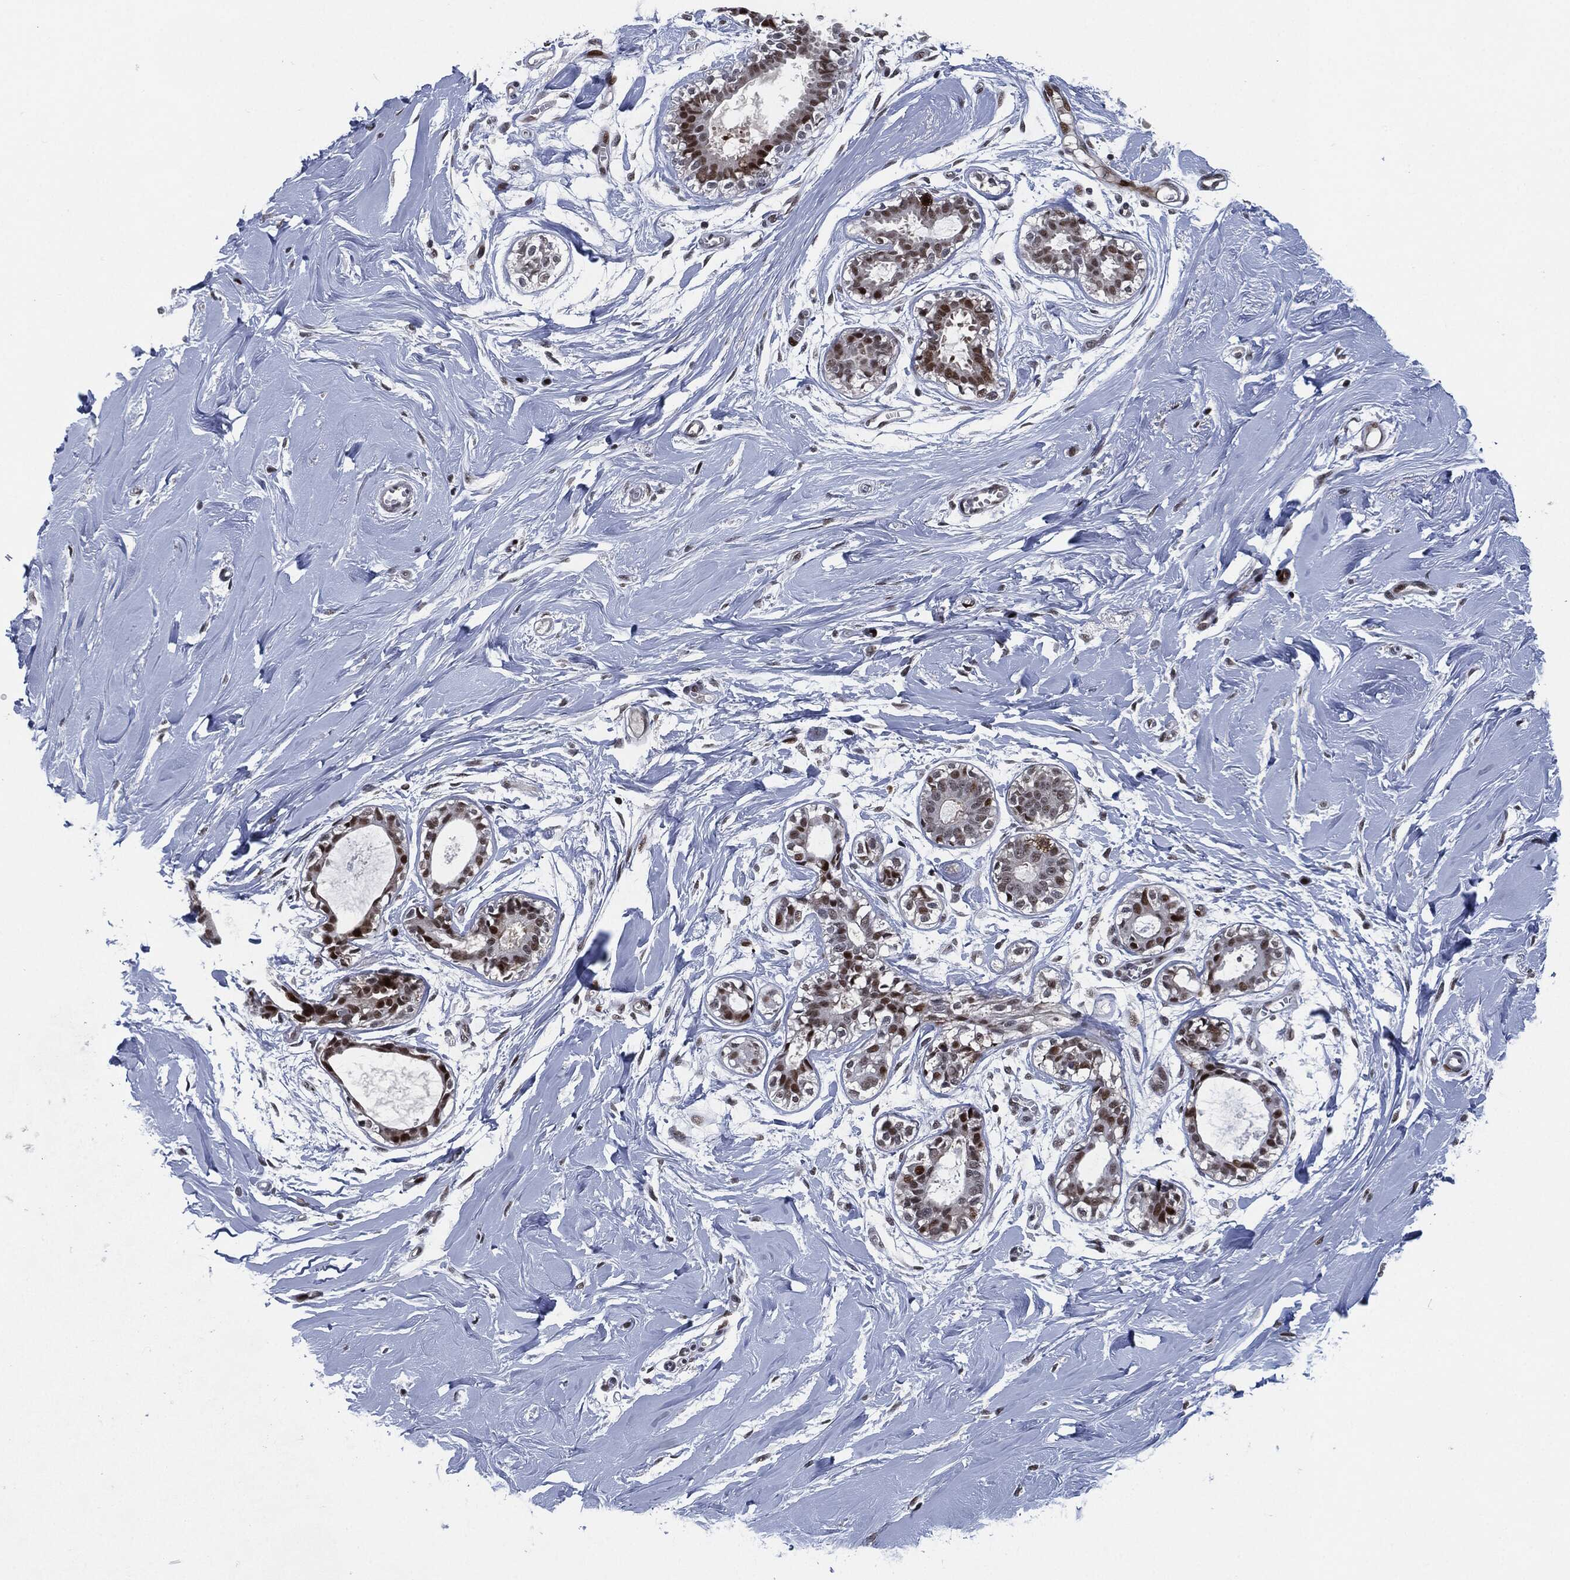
{"staining": {"intensity": "strong", "quantity": "25%-75%", "location": "nuclear"}, "tissue": "soft tissue", "cell_type": "Fibroblasts", "image_type": "normal", "snomed": [{"axis": "morphology", "description": "Normal tissue, NOS"}, {"axis": "topography", "description": "Breast"}], "caption": "Protein expression analysis of normal soft tissue exhibits strong nuclear staining in approximately 25%-75% of fibroblasts. (Stains: DAB (3,3'-diaminobenzidine) in brown, nuclei in blue, Microscopy: brightfield microscopy at high magnification).", "gene": "AKT2", "patient": {"sex": "female", "age": 49}}